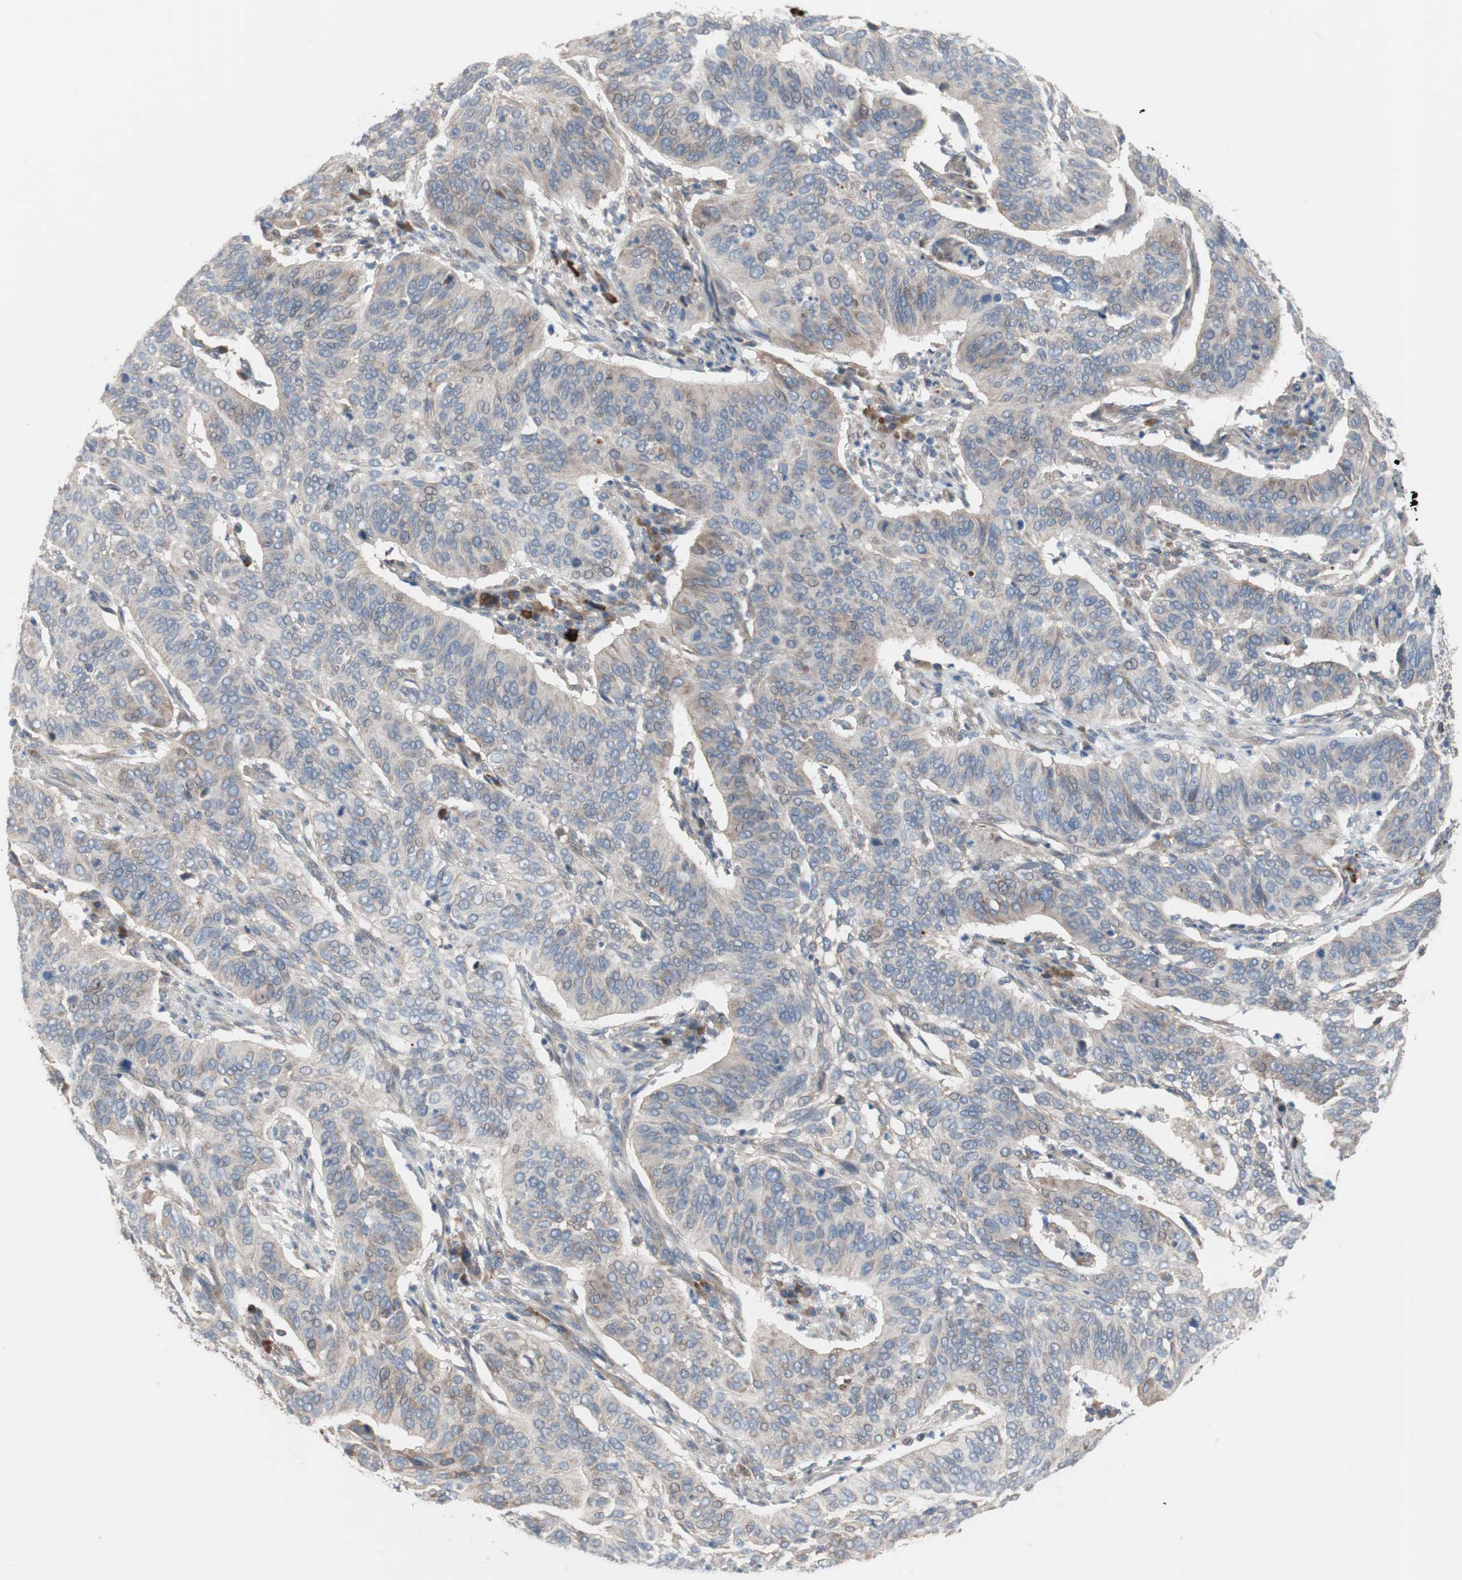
{"staining": {"intensity": "weak", "quantity": "25%-75%", "location": "cytoplasmic/membranous"}, "tissue": "cervical cancer", "cell_type": "Tumor cells", "image_type": "cancer", "snomed": [{"axis": "morphology", "description": "Squamous cell carcinoma, NOS"}, {"axis": "topography", "description": "Cervix"}], "caption": "The immunohistochemical stain labels weak cytoplasmic/membranous positivity in tumor cells of cervical squamous cell carcinoma tissue.", "gene": "TTC14", "patient": {"sex": "female", "age": 39}}